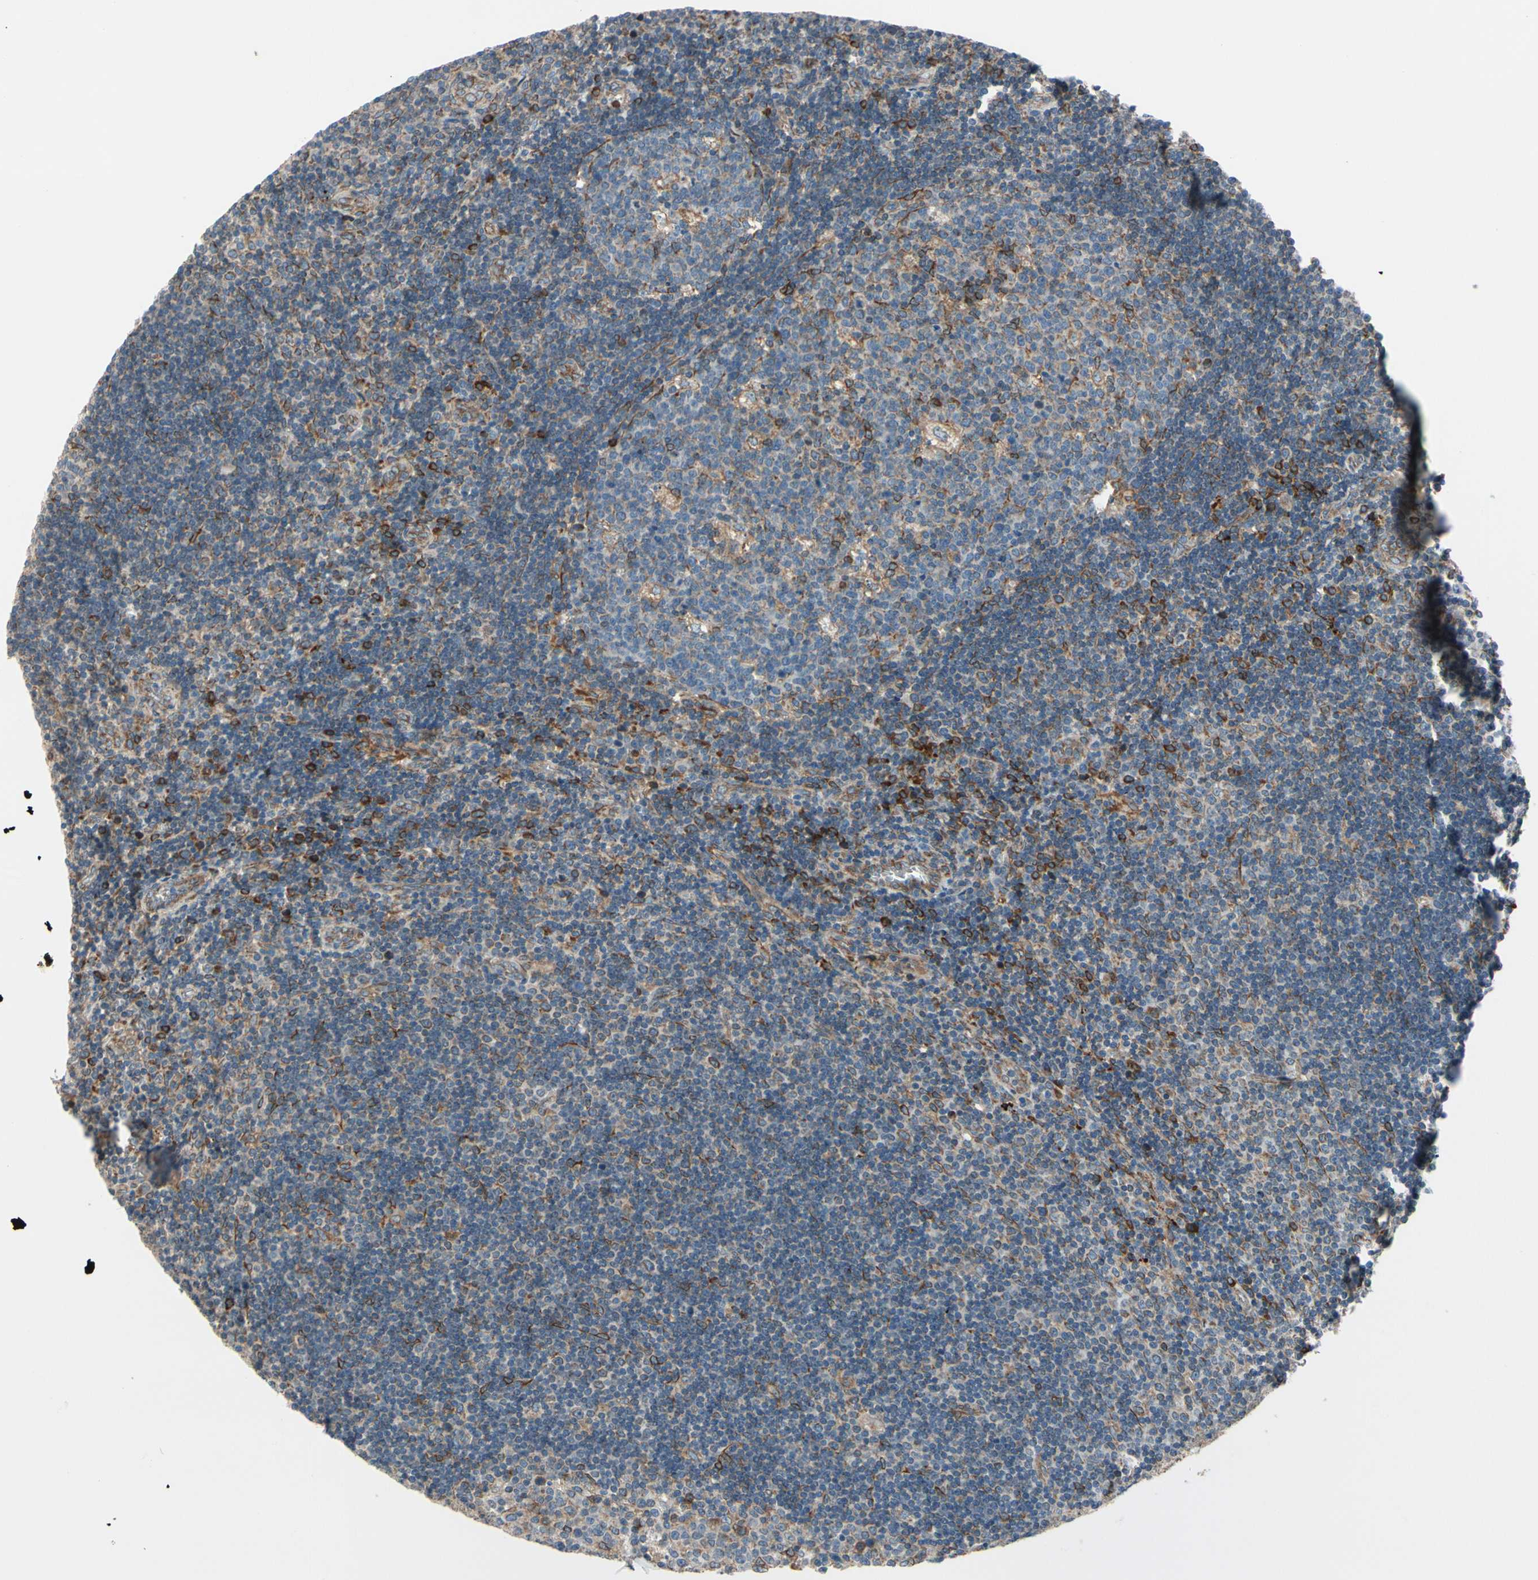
{"staining": {"intensity": "moderate", "quantity": "<25%", "location": "cytoplasmic/membranous"}, "tissue": "lymph node", "cell_type": "Germinal center cells", "image_type": "normal", "snomed": [{"axis": "morphology", "description": "Normal tissue, NOS"}, {"axis": "topography", "description": "Lymph node"}, {"axis": "topography", "description": "Salivary gland"}], "caption": "An IHC micrograph of normal tissue is shown. Protein staining in brown labels moderate cytoplasmic/membranous positivity in lymph node within germinal center cells.", "gene": "CLCC1", "patient": {"sex": "male", "age": 8}}